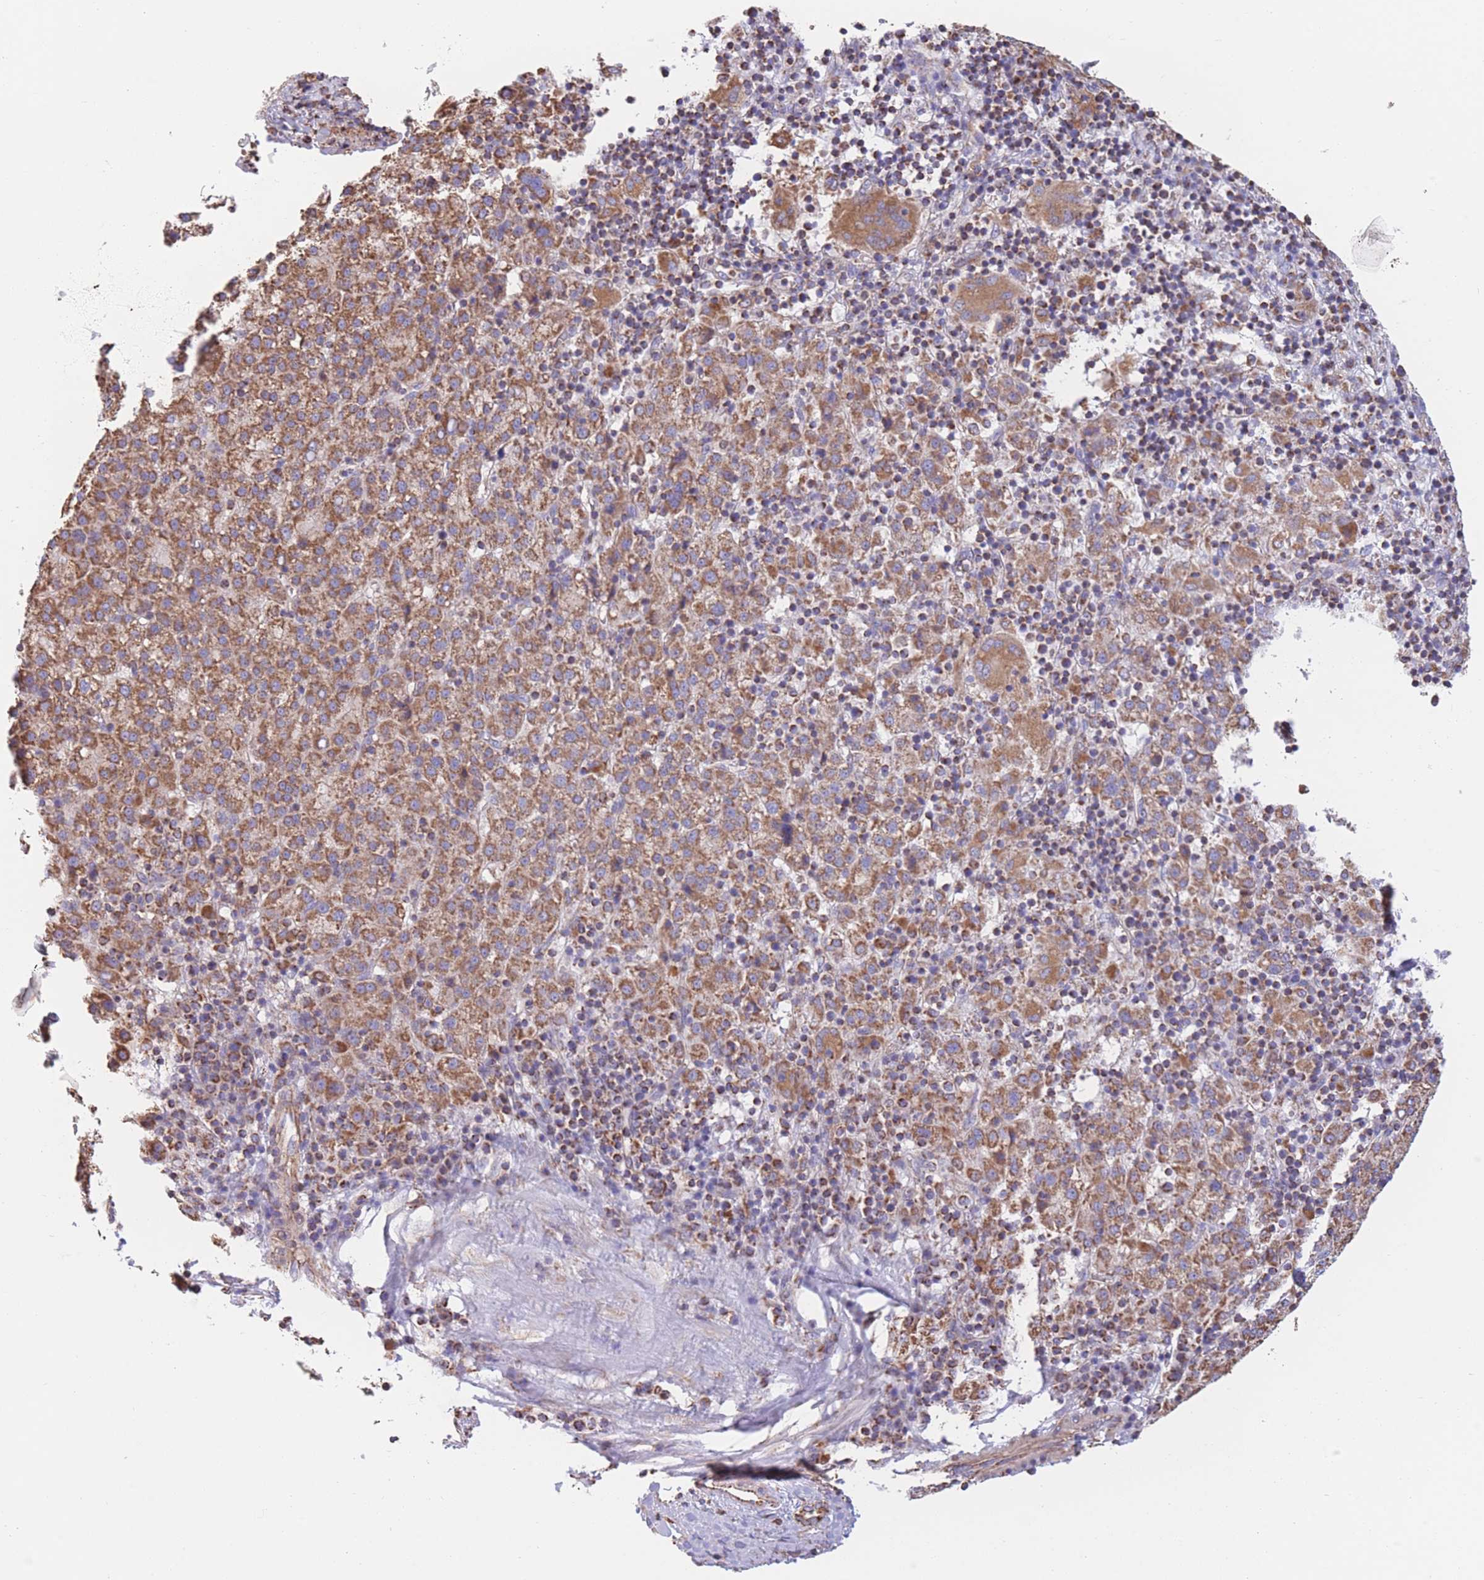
{"staining": {"intensity": "strong", "quantity": ">75%", "location": "cytoplasmic/membranous"}, "tissue": "liver cancer", "cell_type": "Tumor cells", "image_type": "cancer", "snomed": [{"axis": "morphology", "description": "Carcinoma, Hepatocellular, NOS"}, {"axis": "topography", "description": "Liver"}], "caption": "Human liver hepatocellular carcinoma stained for a protein (brown) demonstrates strong cytoplasmic/membranous positive expression in approximately >75% of tumor cells.", "gene": "FKBP8", "patient": {"sex": "female", "age": 58}}